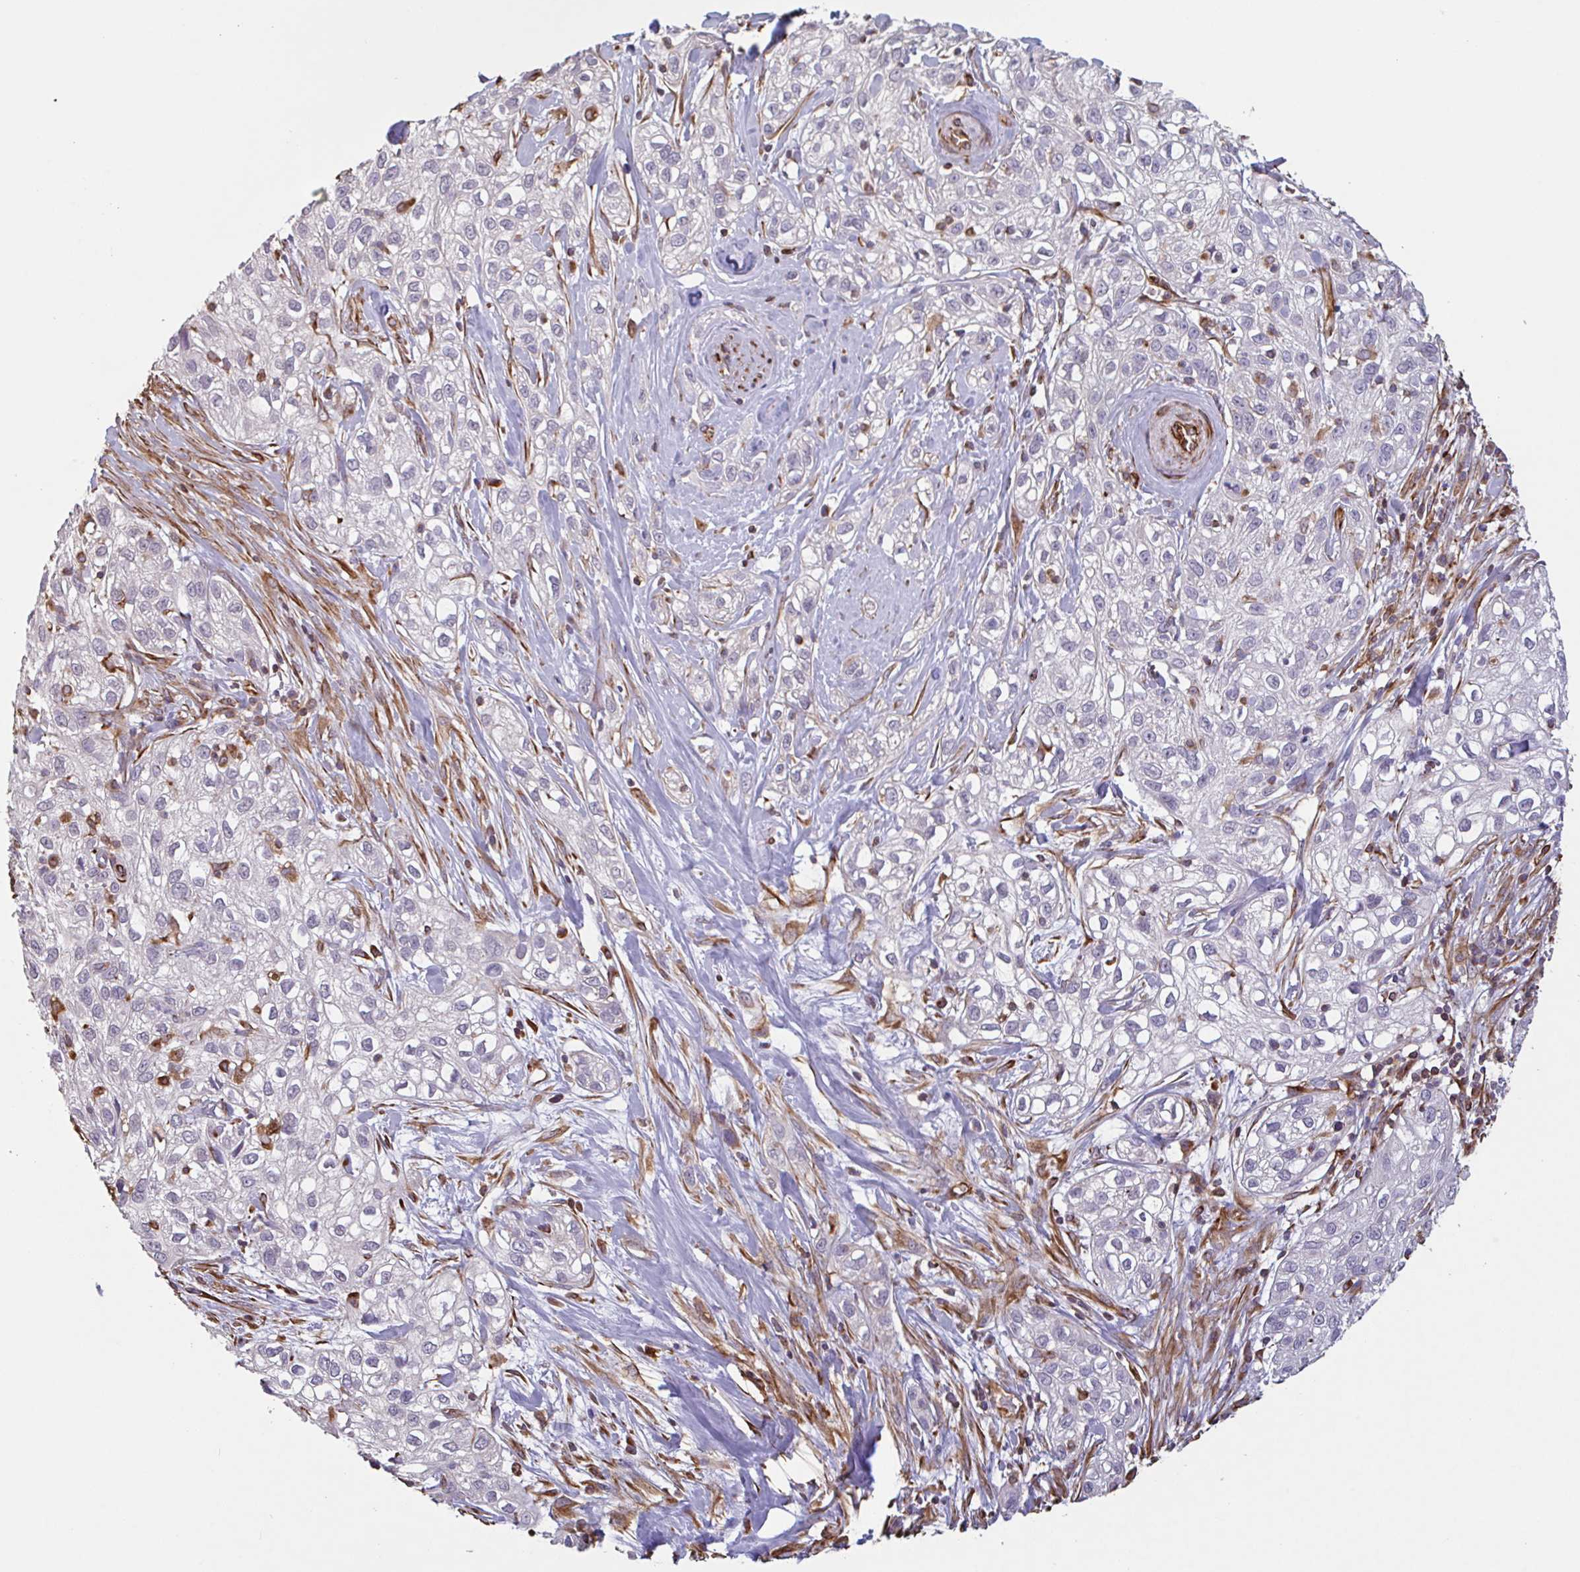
{"staining": {"intensity": "negative", "quantity": "none", "location": "none"}, "tissue": "skin cancer", "cell_type": "Tumor cells", "image_type": "cancer", "snomed": [{"axis": "morphology", "description": "Squamous cell carcinoma, NOS"}, {"axis": "topography", "description": "Skin"}], "caption": "An immunohistochemistry photomicrograph of skin squamous cell carcinoma is shown. There is no staining in tumor cells of skin squamous cell carcinoma. (DAB immunohistochemistry, high magnification).", "gene": "ZNF790", "patient": {"sex": "male", "age": 82}}